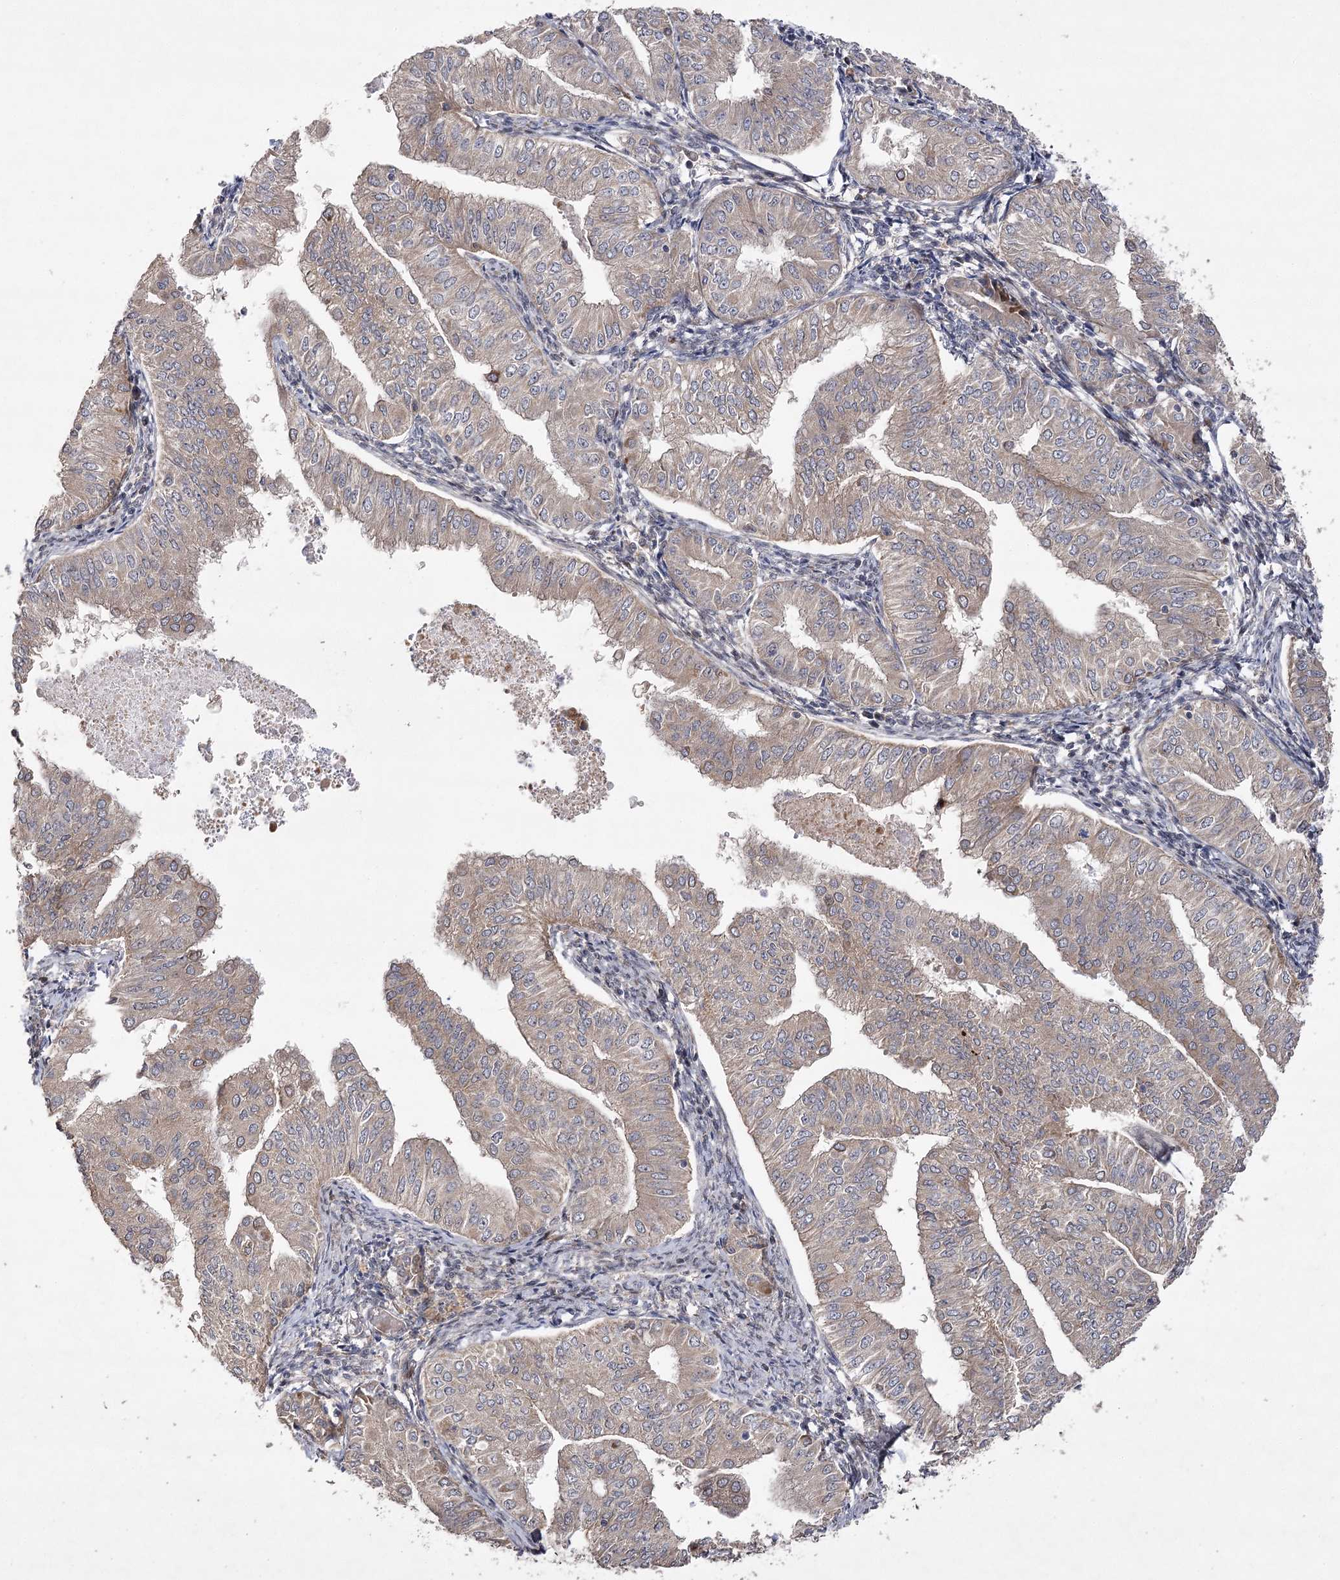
{"staining": {"intensity": "weak", "quantity": "25%-75%", "location": "cytoplasmic/membranous"}, "tissue": "endometrial cancer", "cell_type": "Tumor cells", "image_type": "cancer", "snomed": [{"axis": "morphology", "description": "Normal tissue, NOS"}, {"axis": "morphology", "description": "Adenocarcinoma, NOS"}, {"axis": "topography", "description": "Endometrium"}], "caption": "About 25%-75% of tumor cells in endometrial adenocarcinoma show weak cytoplasmic/membranous protein positivity as visualized by brown immunohistochemical staining.", "gene": "OBSL1", "patient": {"sex": "female", "age": 53}}